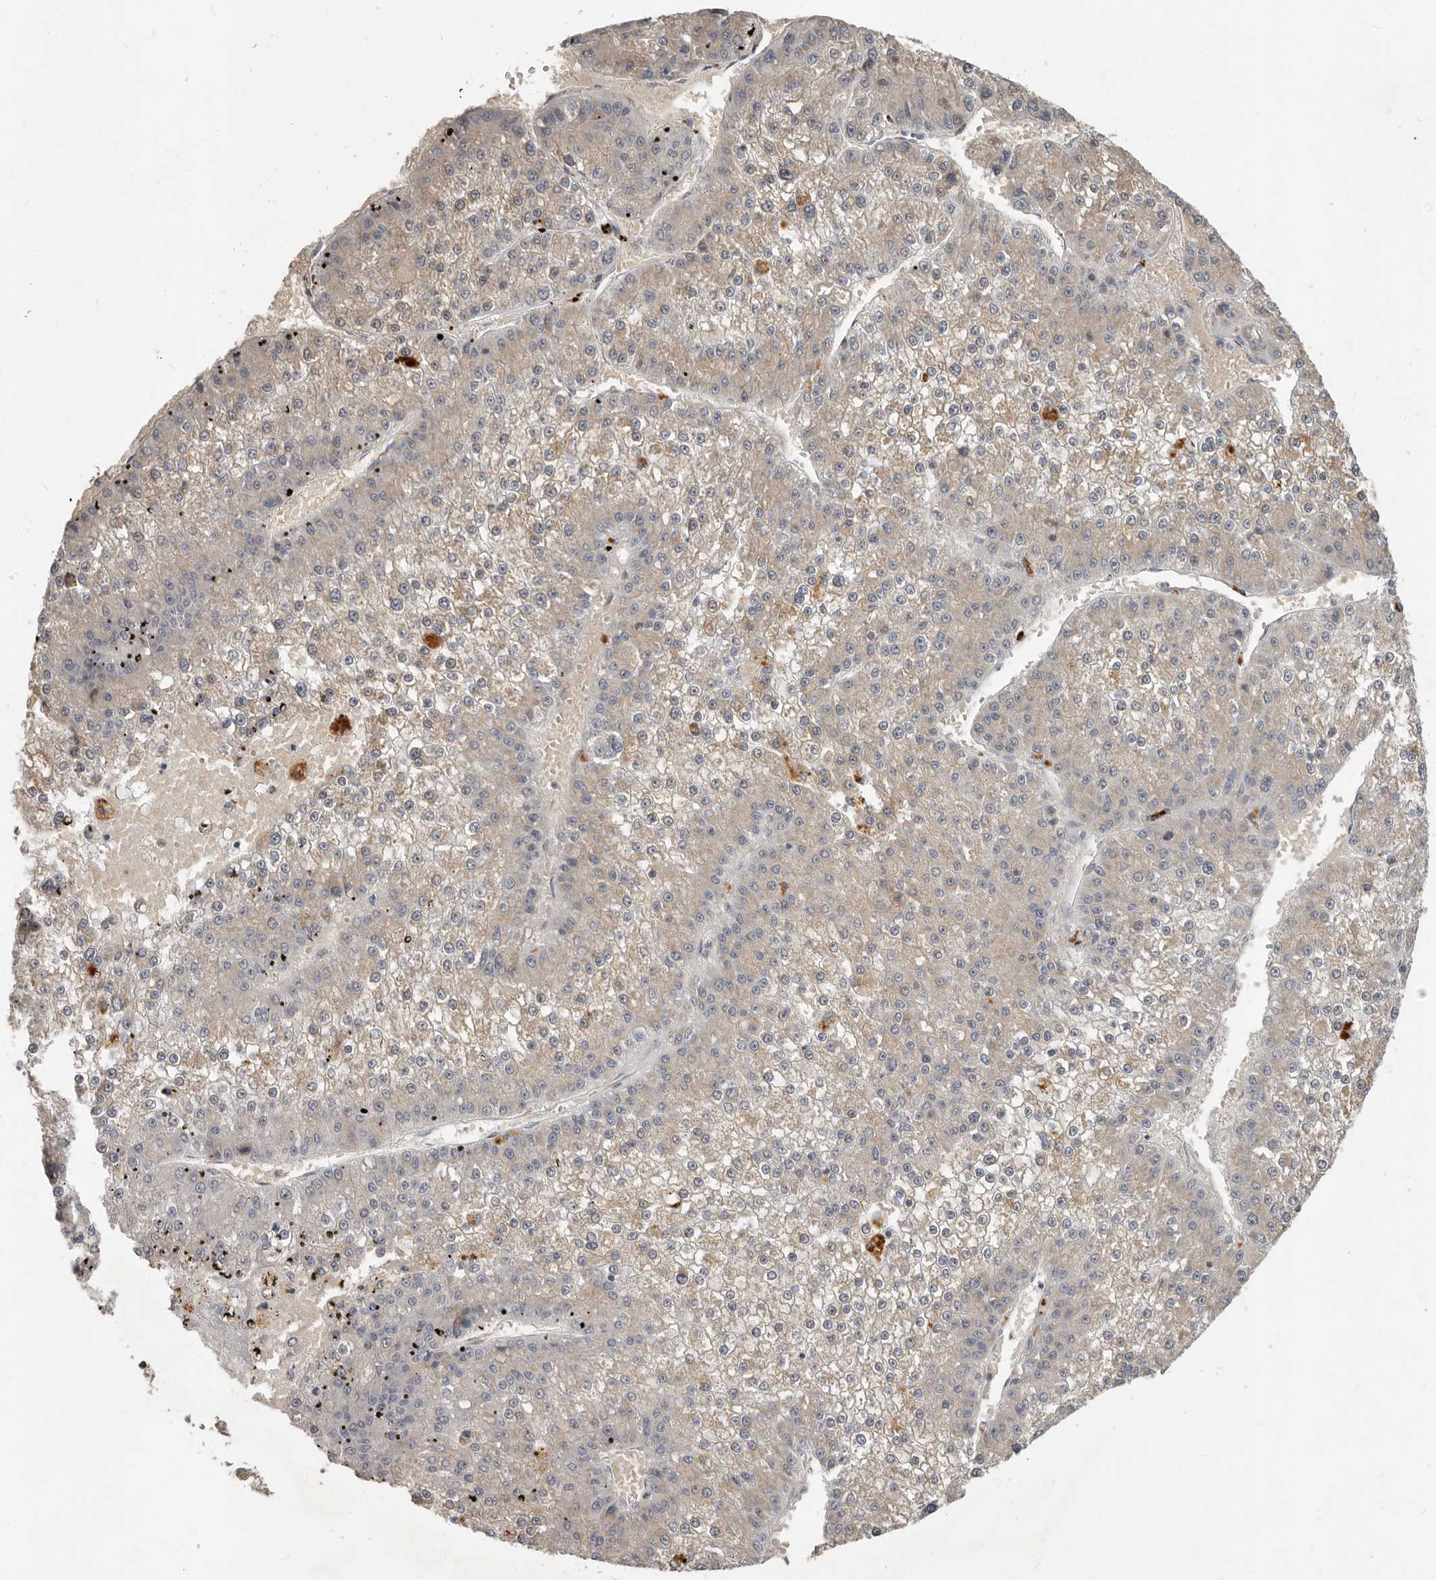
{"staining": {"intensity": "weak", "quantity": ">75%", "location": "cytoplasmic/membranous"}, "tissue": "liver cancer", "cell_type": "Tumor cells", "image_type": "cancer", "snomed": [{"axis": "morphology", "description": "Carcinoma, Hepatocellular, NOS"}, {"axis": "topography", "description": "Liver"}], "caption": "The histopathology image displays a brown stain indicating the presence of a protein in the cytoplasmic/membranous of tumor cells in hepatocellular carcinoma (liver). (IHC, brightfield microscopy, high magnification).", "gene": "UNK", "patient": {"sex": "female", "age": 73}}